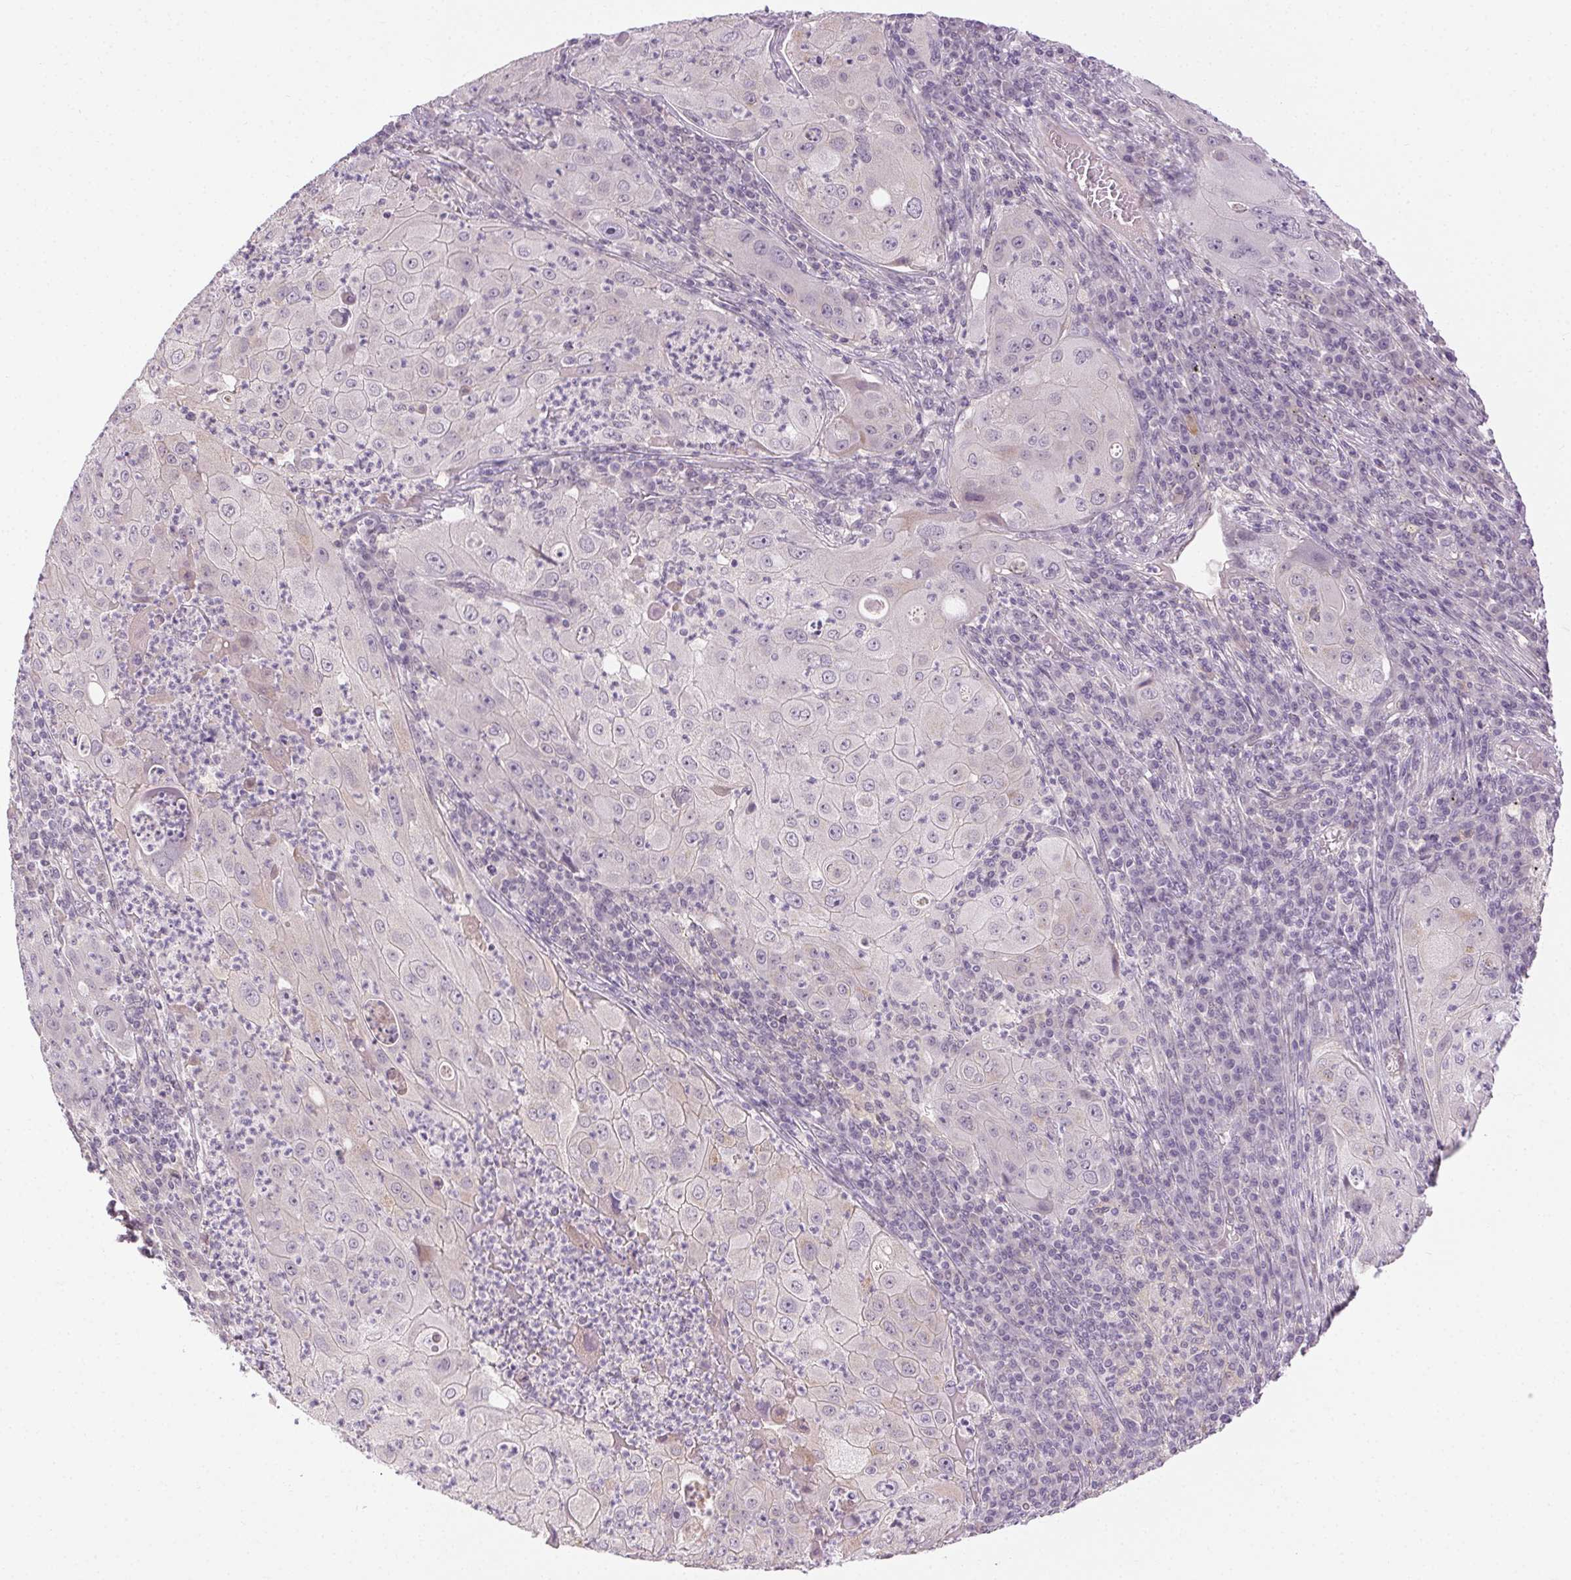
{"staining": {"intensity": "negative", "quantity": "none", "location": "none"}, "tissue": "lung cancer", "cell_type": "Tumor cells", "image_type": "cancer", "snomed": [{"axis": "morphology", "description": "Squamous cell carcinoma, NOS"}, {"axis": "topography", "description": "Lung"}], "caption": "Immunohistochemical staining of human lung cancer displays no significant staining in tumor cells. (DAB IHC with hematoxylin counter stain).", "gene": "FAM168A", "patient": {"sex": "female", "age": 59}}